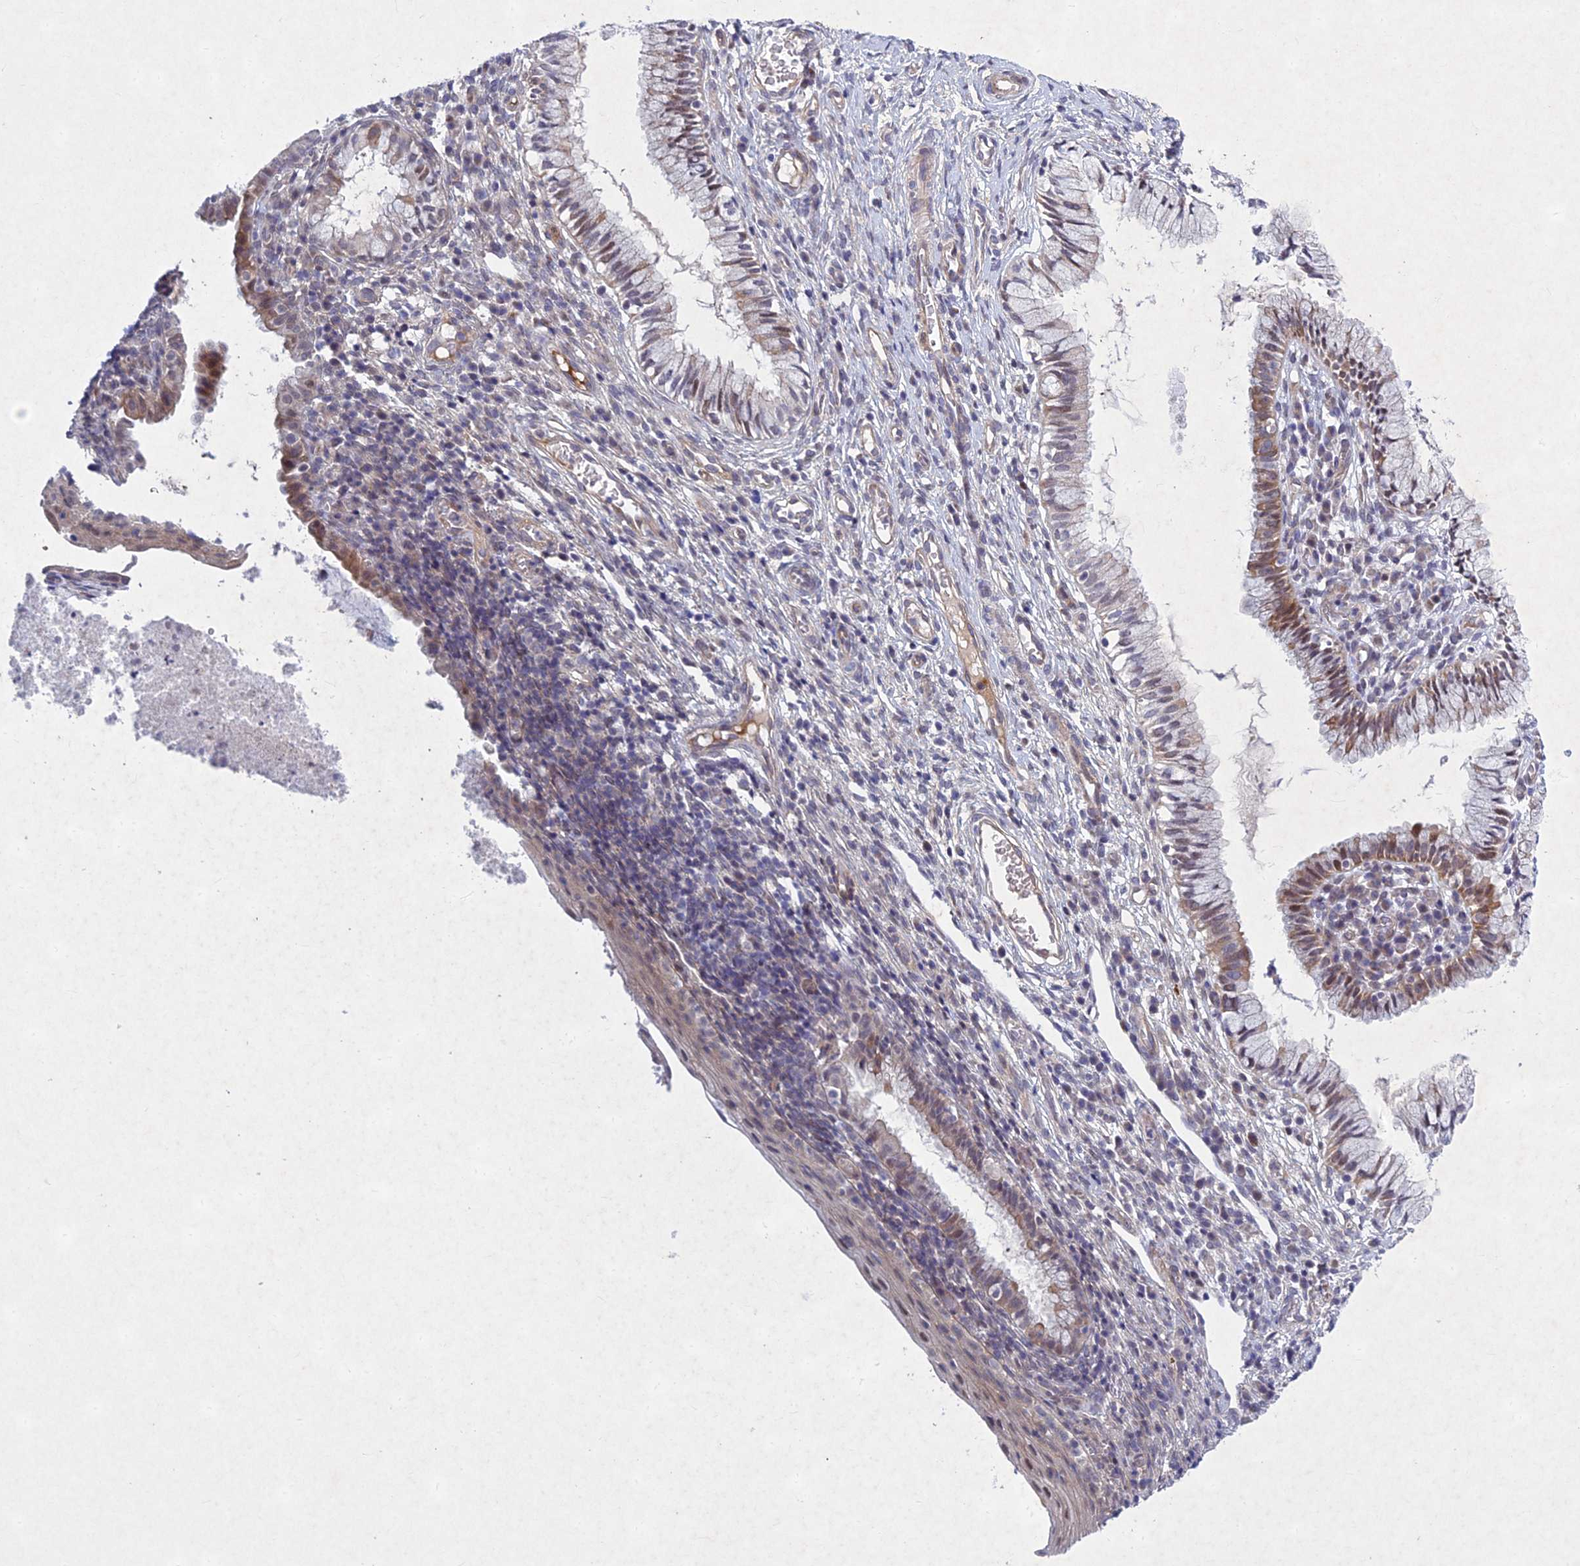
{"staining": {"intensity": "moderate", "quantity": "<25%", "location": "cytoplasmic/membranous,nuclear"}, "tissue": "cervix", "cell_type": "Glandular cells", "image_type": "normal", "snomed": [{"axis": "morphology", "description": "Normal tissue, NOS"}, {"axis": "topography", "description": "Cervix"}], "caption": "Immunohistochemistry (IHC) of unremarkable cervix demonstrates low levels of moderate cytoplasmic/membranous,nuclear staining in approximately <25% of glandular cells.", "gene": "PTHLH", "patient": {"sex": "female", "age": 27}}